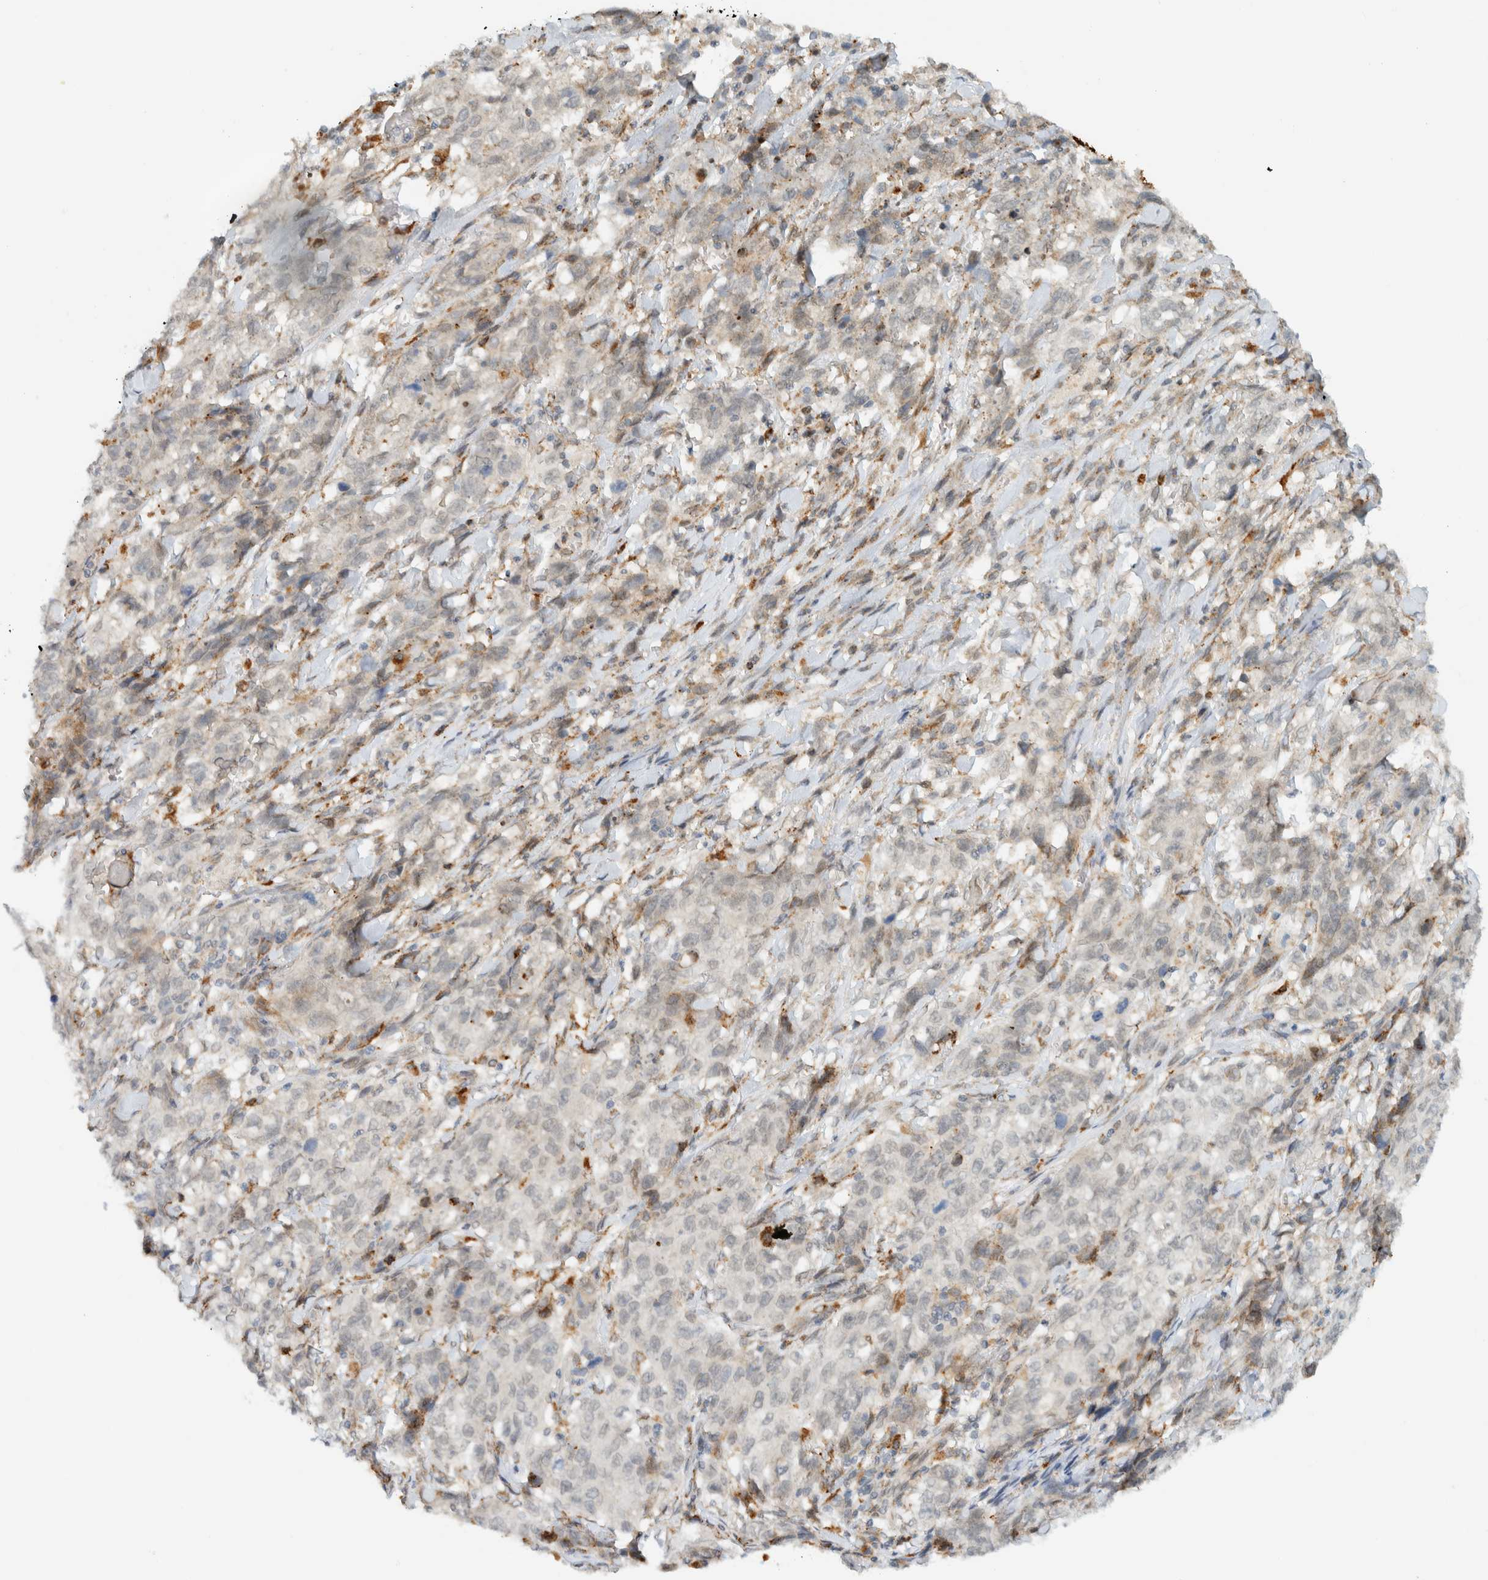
{"staining": {"intensity": "negative", "quantity": "none", "location": "none"}, "tissue": "stomach cancer", "cell_type": "Tumor cells", "image_type": "cancer", "snomed": [{"axis": "morphology", "description": "Adenocarcinoma, NOS"}, {"axis": "topography", "description": "Stomach"}], "caption": "Photomicrograph shows no significant protein expression in tumor cells of stomach cancer (adenocarcinoma). (Stains: DAB immunohistochemistry with hematoxylin counter stain, Microscopy: brightfield microscopy at high magnification).", "gene": "ITPRID1", "patient": {"sex": "male", "age": 48}}